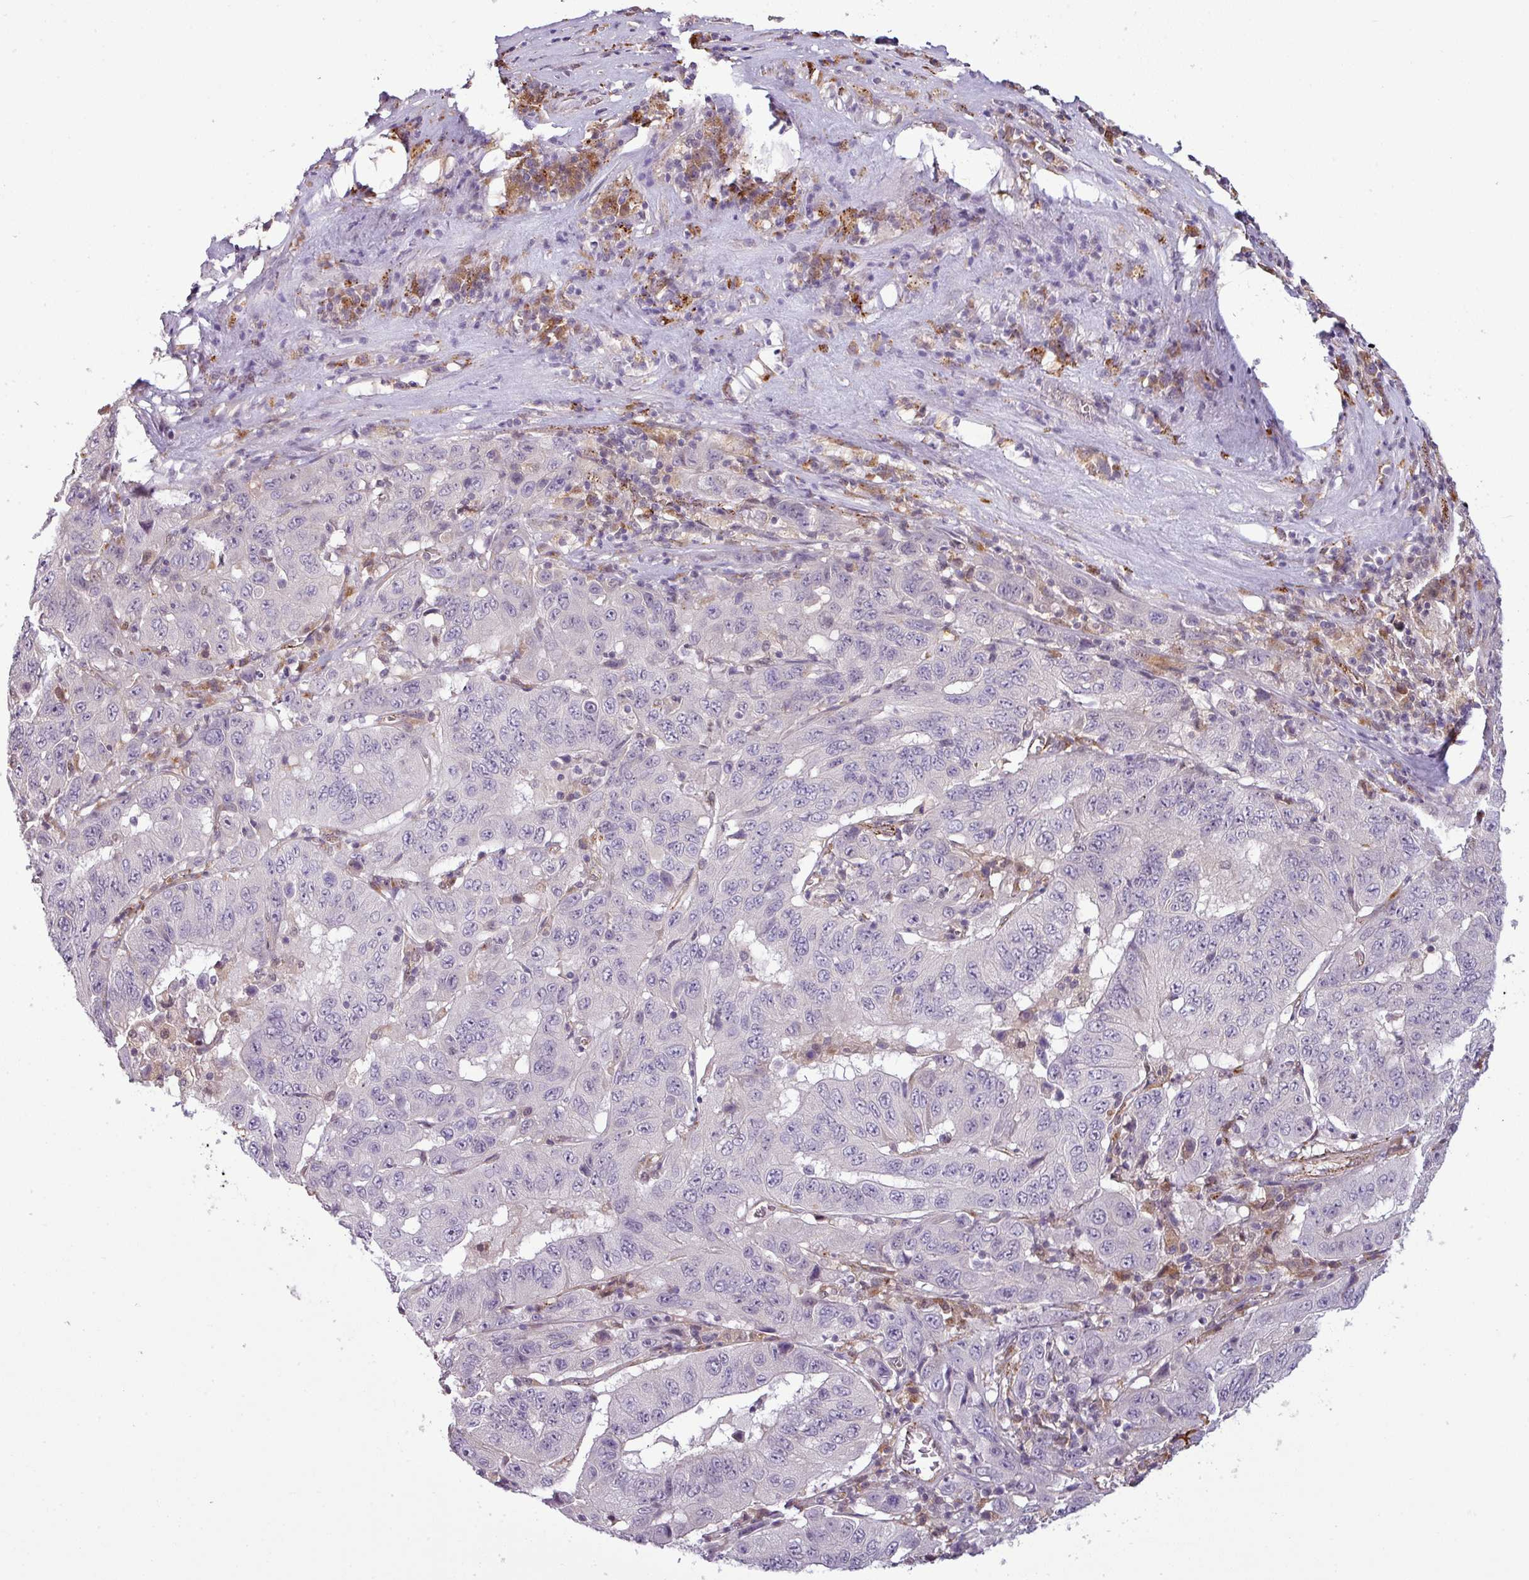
{"staining": {"intensity": "negative", "quantity": "none", "location": "none"}, "tissue": "pancreatic cancer", "cell_type": "Tumor cells", "image_type": "cancer", "snomed": [{"axis": "morphology", "description": "Adenocarcinoma, NOS"}, {"axis": "topography", "description": "Pancreas"}], "caption": "Human adenocarcinoma (pancreatic) stained for a protein using immunohistochemistry (IHC) demonstrates no expression in tumor cells.", "gene": "CCDC144A", "patient": {"sex": "male", "age": 63}}